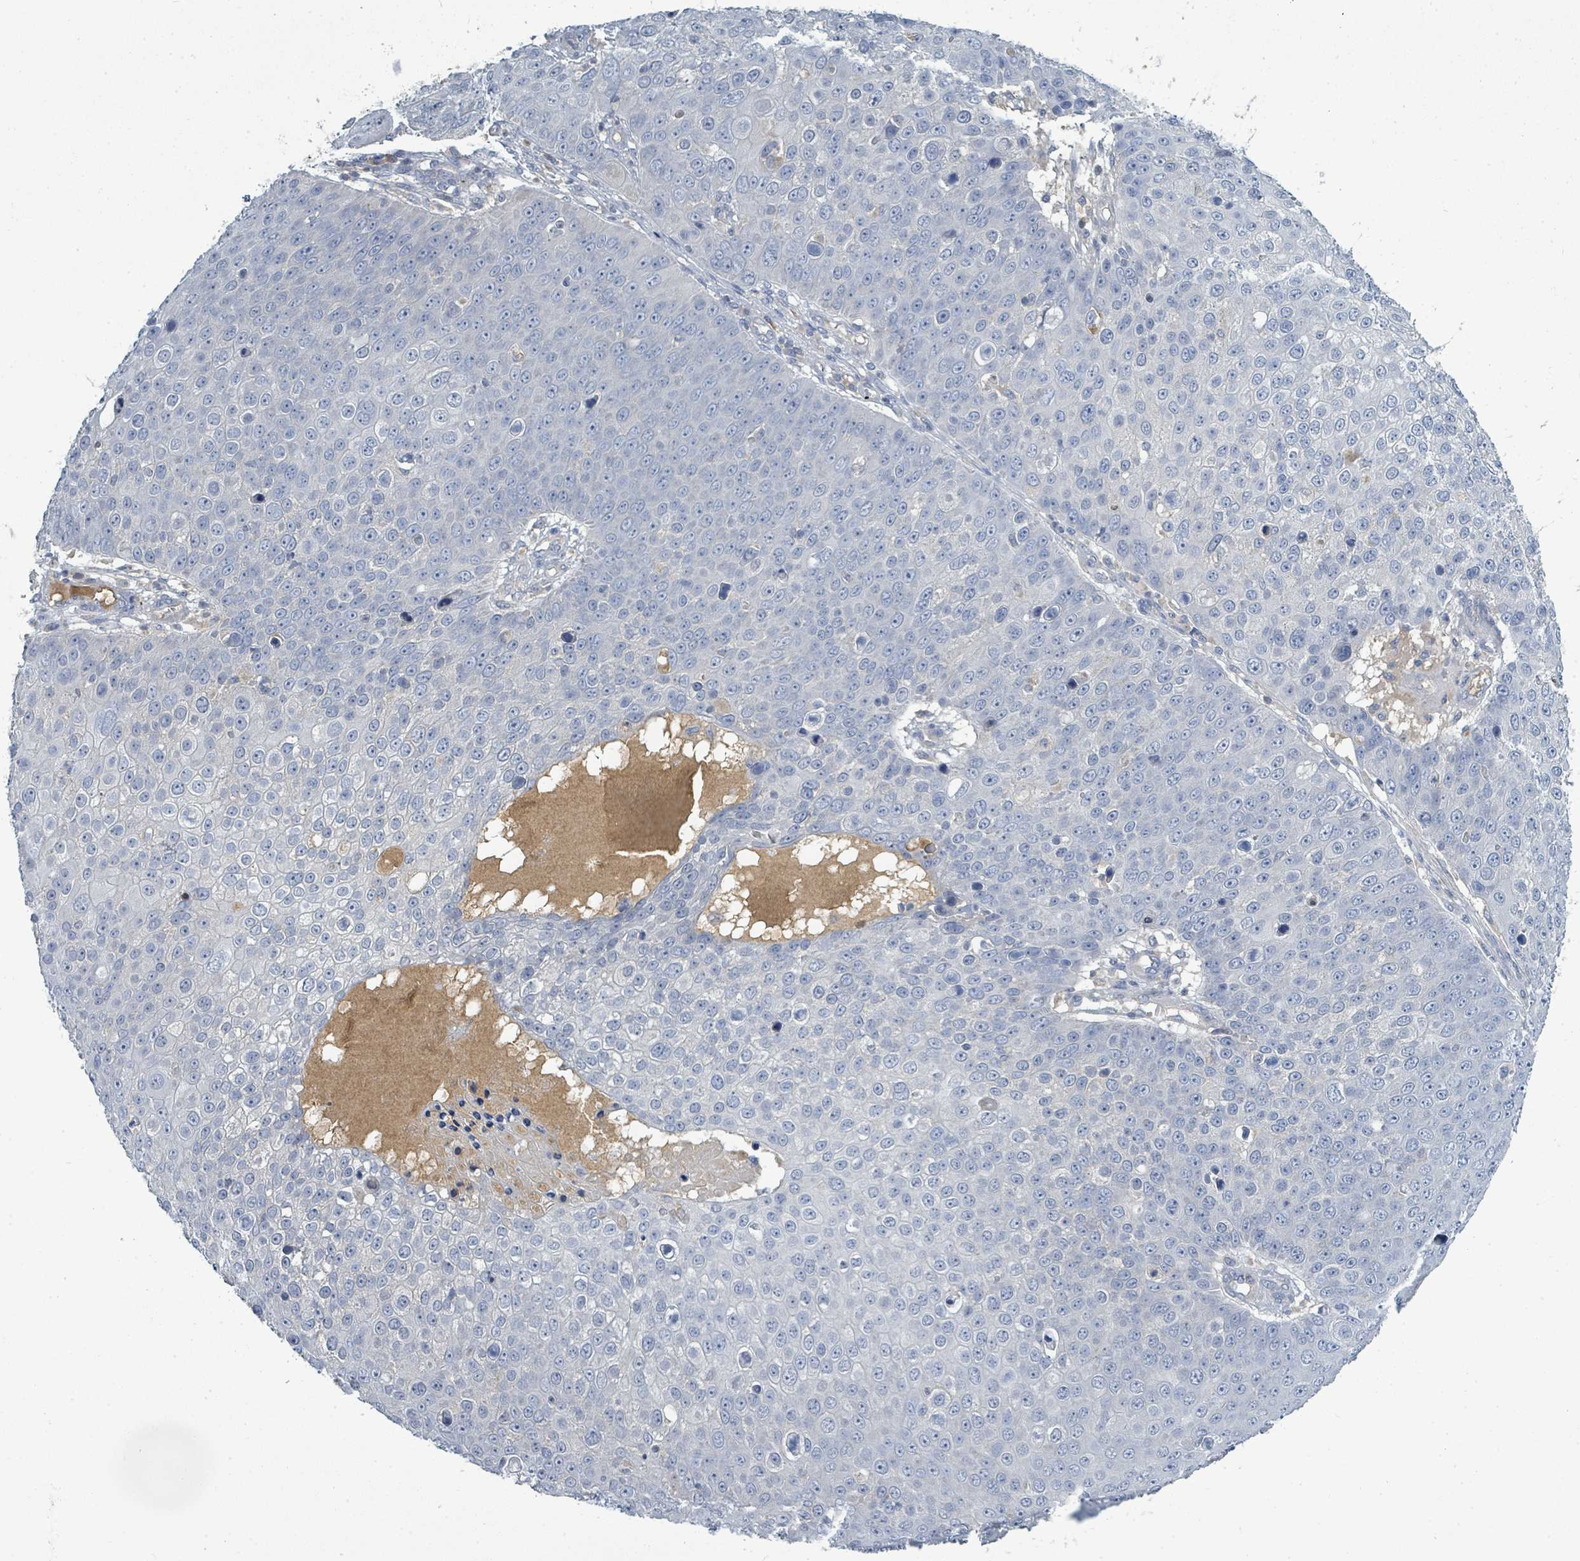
{"staining": {"intensity": "negative", "quantity": "none", "location": "none"}, "tissue": "skin cancer", "cell_type": "Tumor cells", "image_type": "cancer", "snomed": [{"axis": "morphology", "description": "Squamous cell carcinoma, NOS"}, {"axis": "topography", "description": "Skin"}], "caption": "DAB (3,3'-diaminobenzidine) immunohistochemical staining of human skin cancer (squamous cell carcinoma) demonstrates no significant positivity in tumor cells.", "gene": "SLC25A23", "patient": {"sex": "male", "age": 71}}